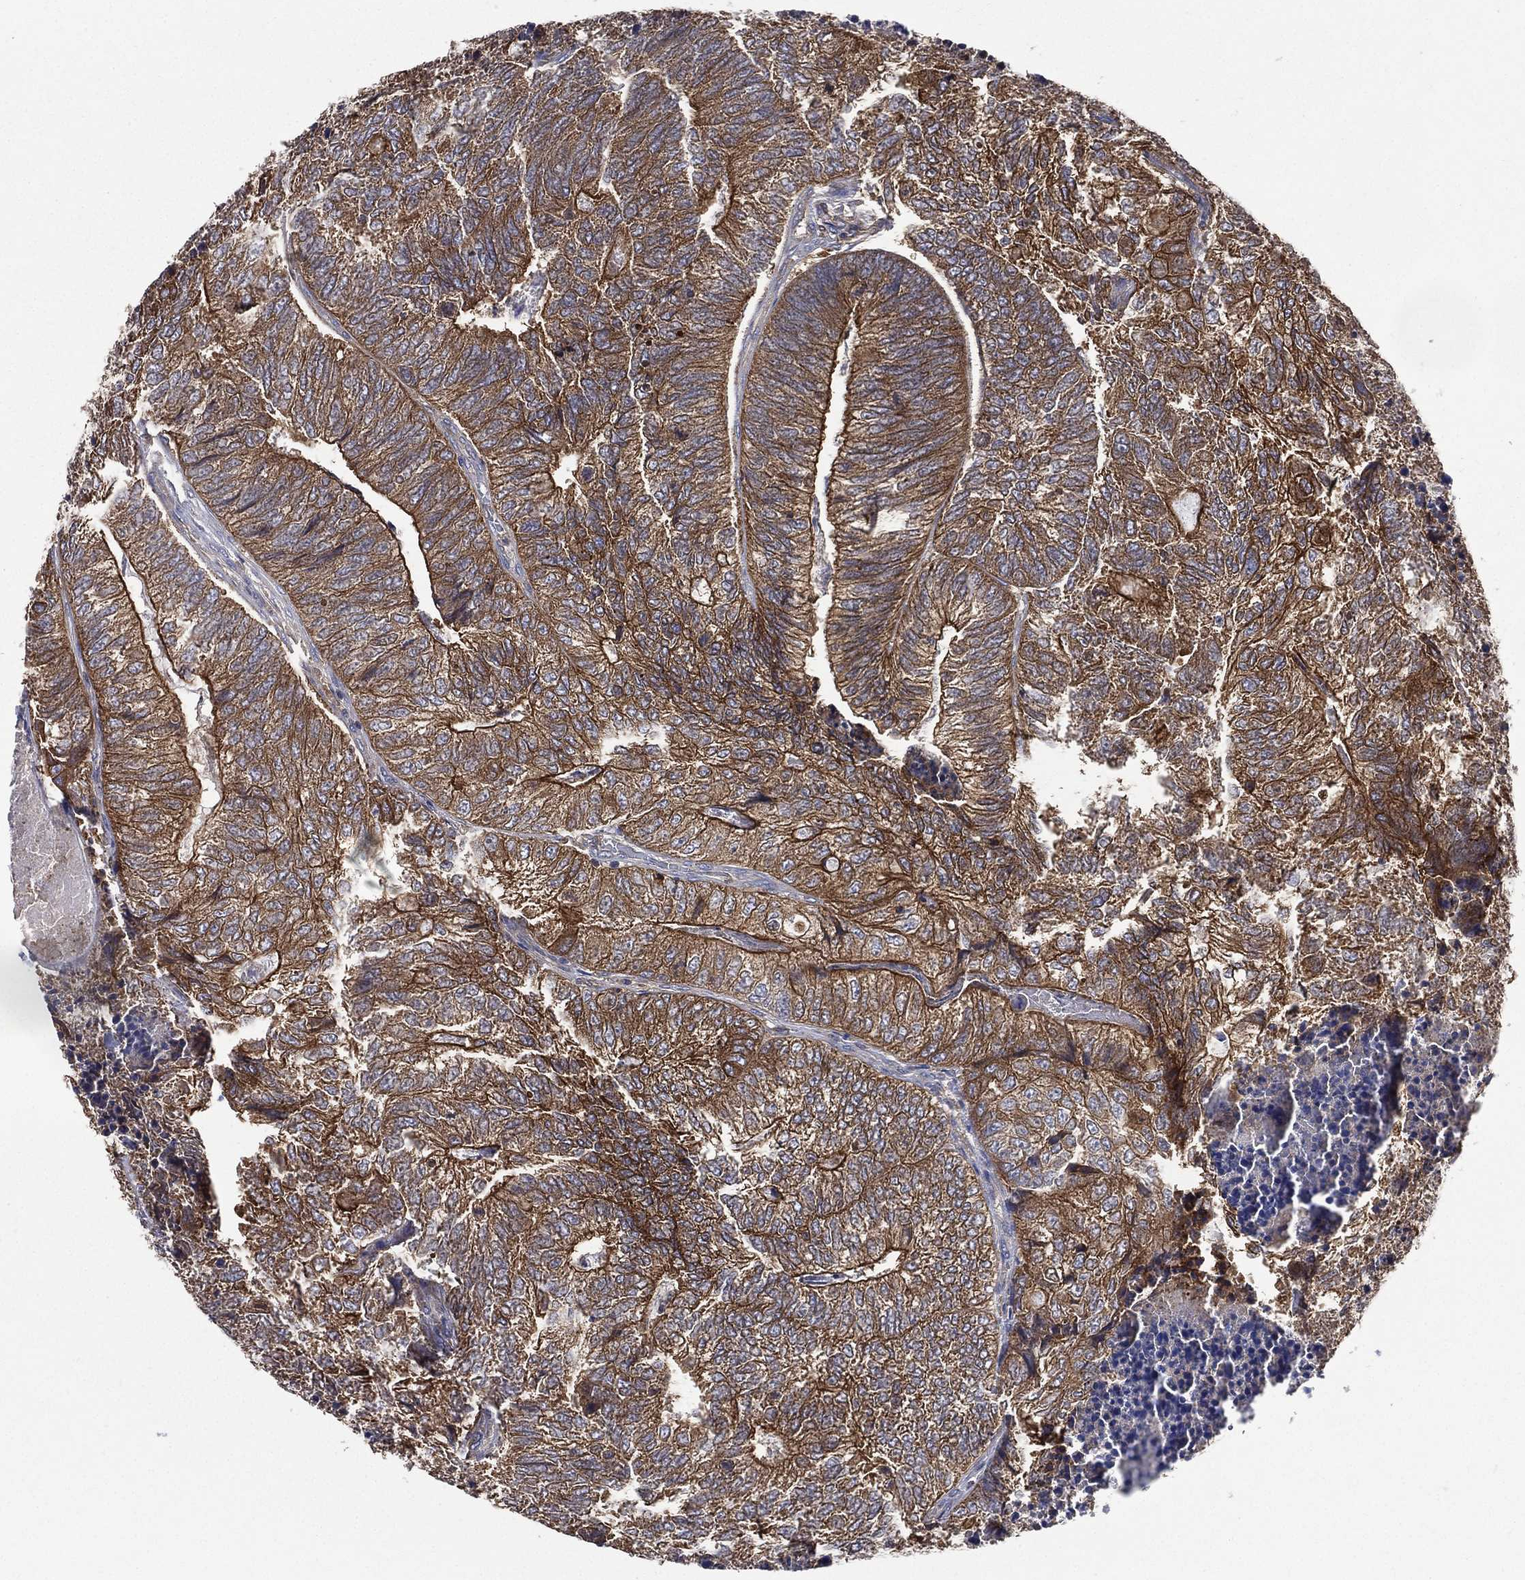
{"staining": {"intensity": "moderate", "quantity": ">75%", "location": "cytoplasmic/membranous"}, "tissue": "colorectal cancer", "cell_type": "Tumor cells", "image_type": "cancer", "snomed": [{"axis": "morphology", "description": "Adenocarcinoma, NOS"}, {"axis": "topography", "description": "Colon"}], "caption": "Protein expression analysis of human colorectal cancer reveals moderate cytoplasmic/membranous positivity in approximately >75% of tumor cells. The protein of interest is stained brown, and the nuclei are stained in blue (DAB (3,3'-diaminobenzidine) IHC with brightfield microscopy, high magnification).", "gene": "SMPD3", "patient": {"sex": "female", "age": 67}}